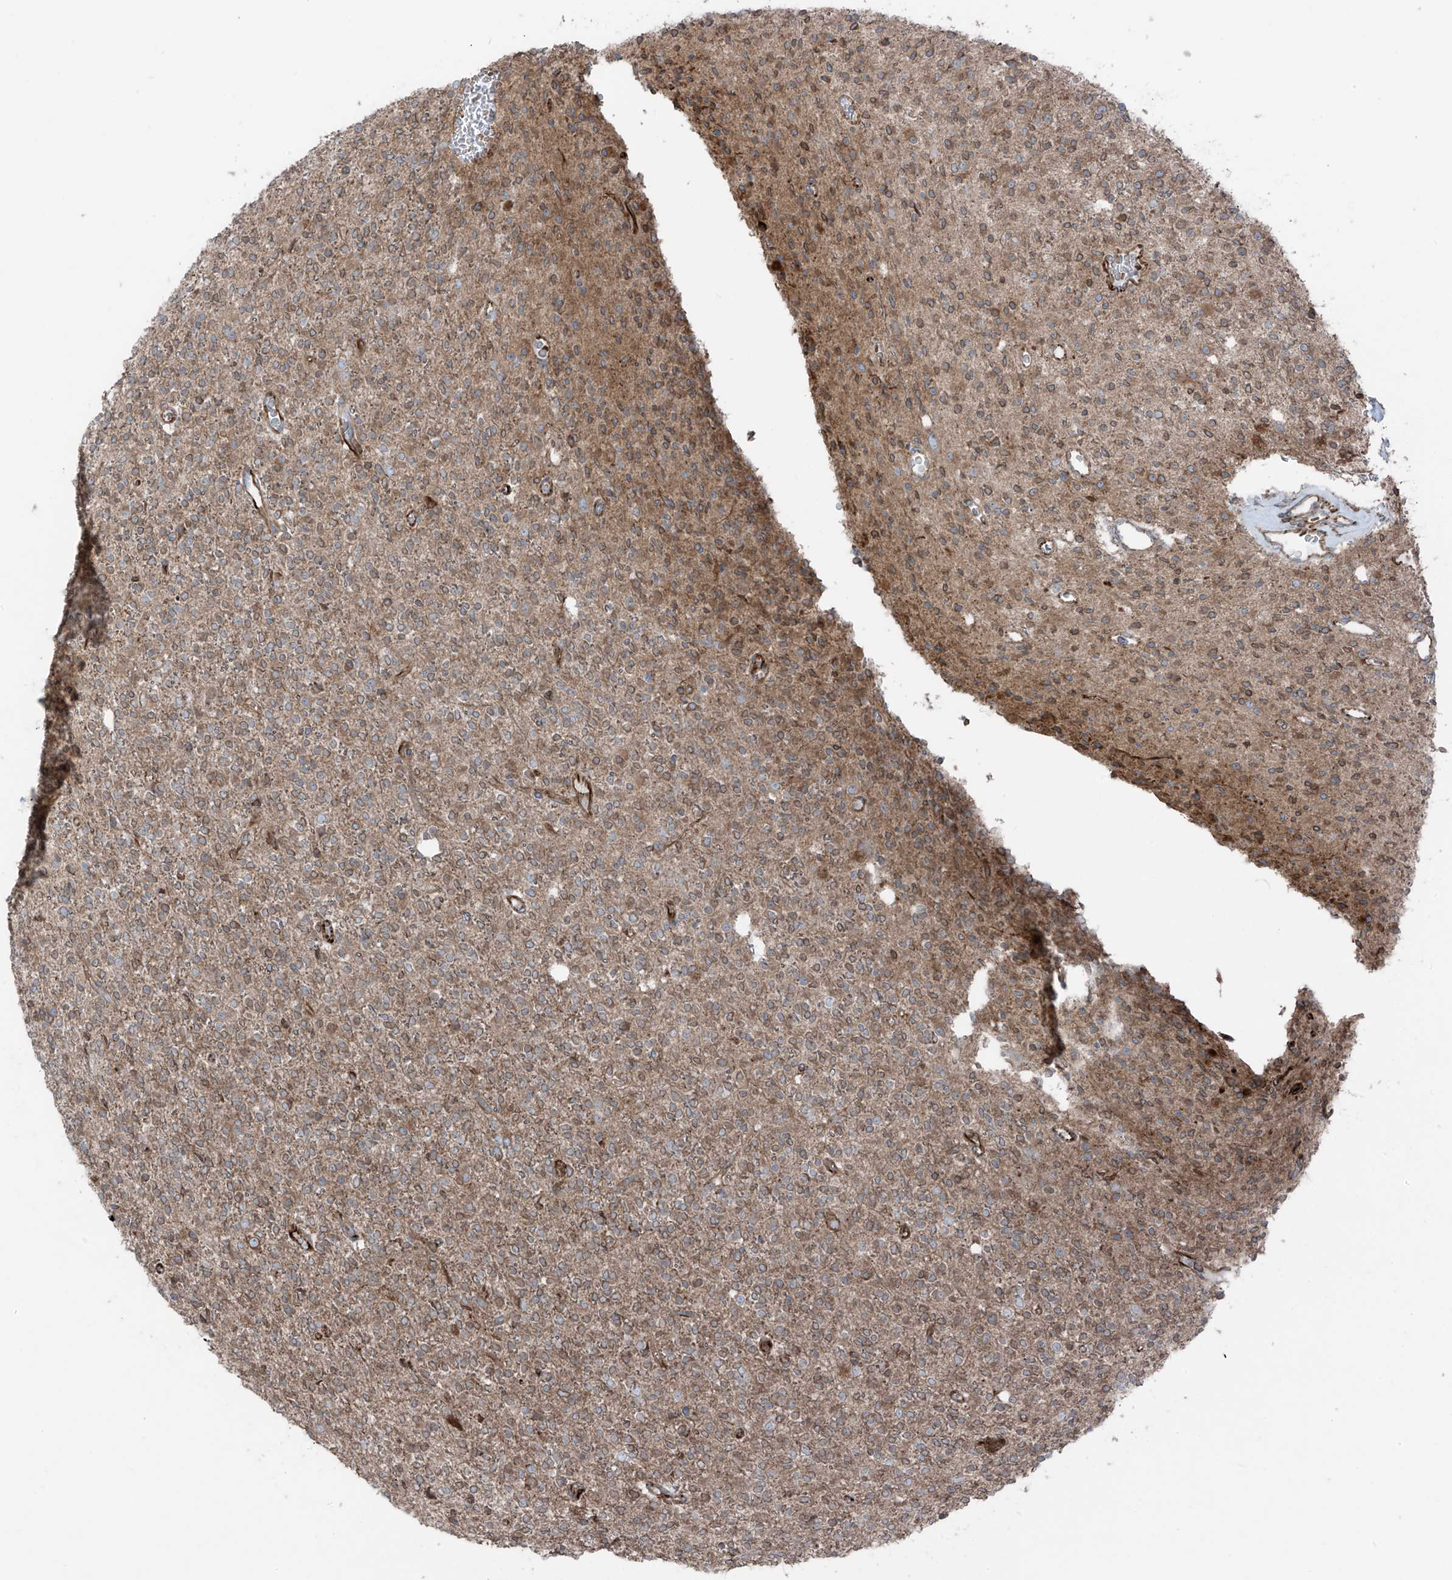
{"staining": {"intensity": "weak", "quantity": ">75%", "location": "cytoplasmic/membranous"}, "tissue": "glioma", "cell_type": "Tumor cells", "image_type": "cancer", "snomed": [{"axis": "morphology", "description": "Glioma, malignant, High grade"}, {"axis": "topography", "description": "Brain"}], "caption": "Tumor cells exhibit low levels of weak cytoplasmic/membranous positivity in approximately >75% of cells in glioma.", "gene": "ERLEC1", "patient": {"sex": "male", "age": 34}}